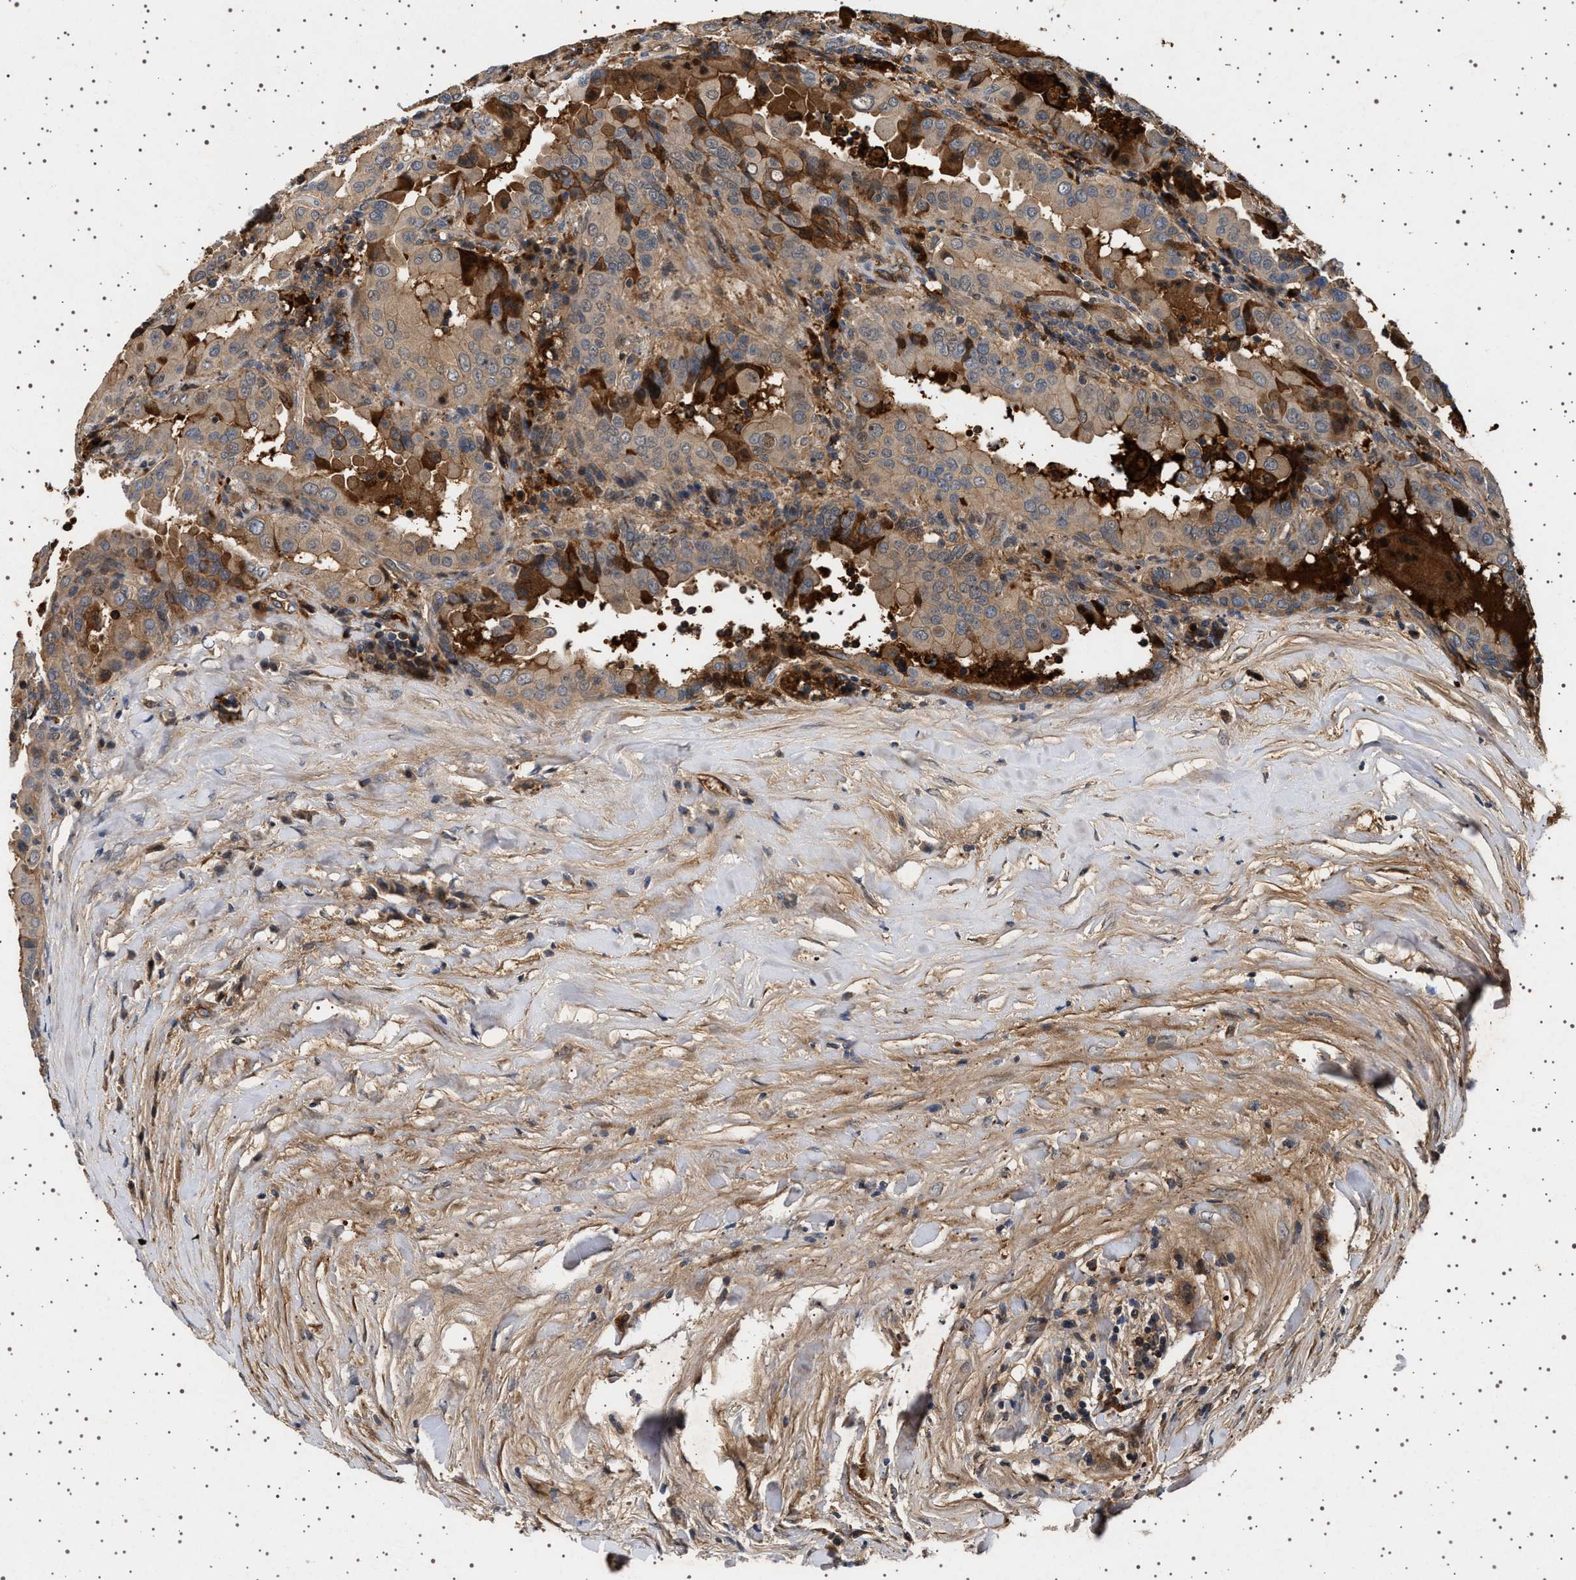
{"staining": {"intensity": "moderate", "quantity": ">75%", "location": "cytoplasmic/membranous"}, "tissue": "thyroid cancer", "cell_type": "Tumor cells", "image_type": "cancer", "snomed": [{"axis": "morphology", "description": "Papillary adenocarcinoma, NOS"}, {"axis": "topography", "description": "Thyroid gland"}], "caption": "Papillary adenocarcinoma (thyroid) tissue reveals moderate cytoplasmic/membranous expression in about >75% of tumor cells, visualized by immunohistochemistry.", "gene": "FICD", "patient": {"sex": "male", "age": 33}}